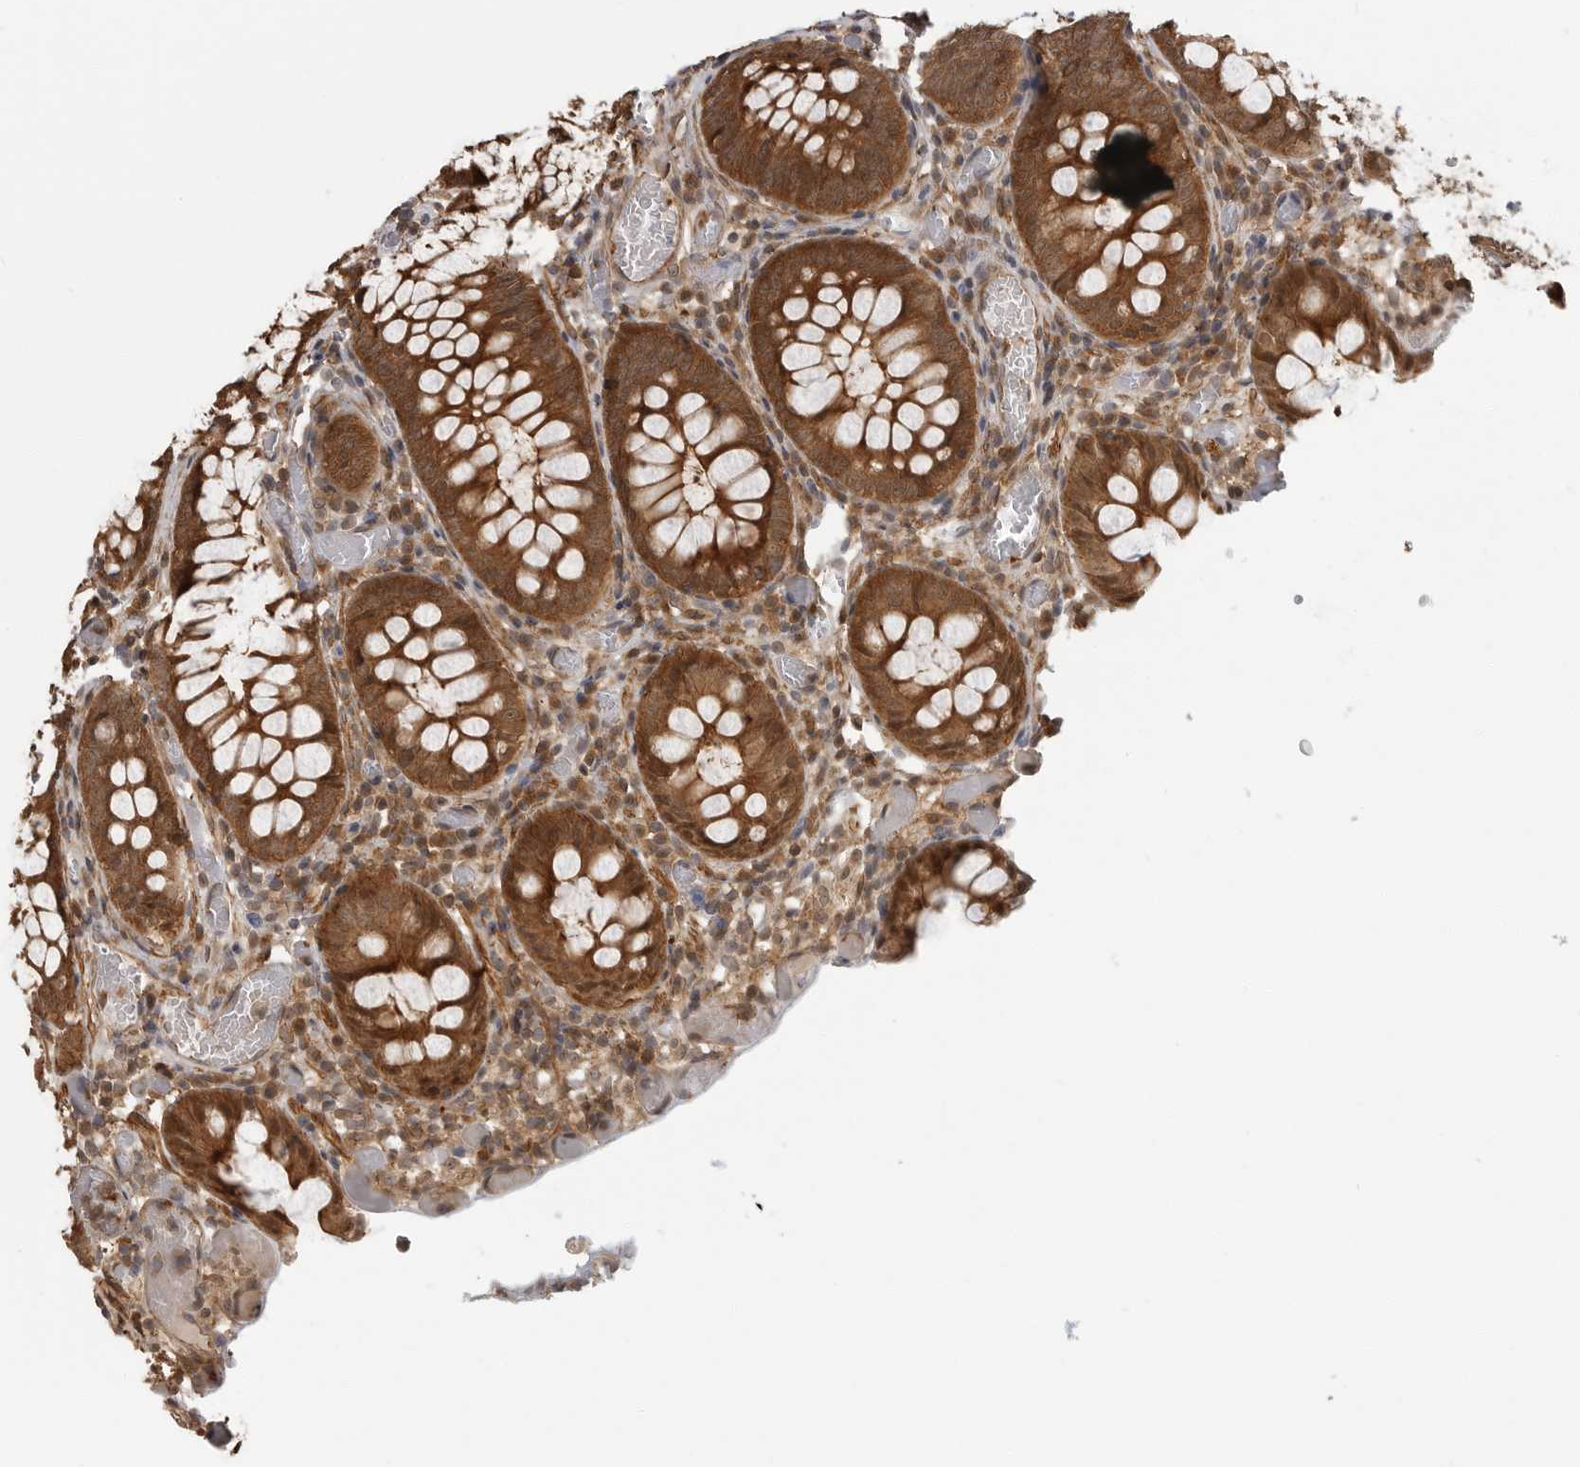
{"staining": {"intensity": "moderate", "quantity": ">75%", "location": "cytoplasmic/membranous"}, "tissue": "colon", "cell_type": "Endothelial cells", "image_type": "normal", "snomed": [{"axis": "morphology", "description": "Normal tissue, NOS"}, {"axis": "topography", "description": "Colon"}], "caption": "A brown stain labels moderate cytoplasmic/membranous expression of a protein in endothelial cells of benign colon. (Stains: DAB in brown, nuclei in blue, Microscopy: brightfield microscopy at high magnification).", "gene": "ERN1", "patient": {"sex": "male", "age": 14}}